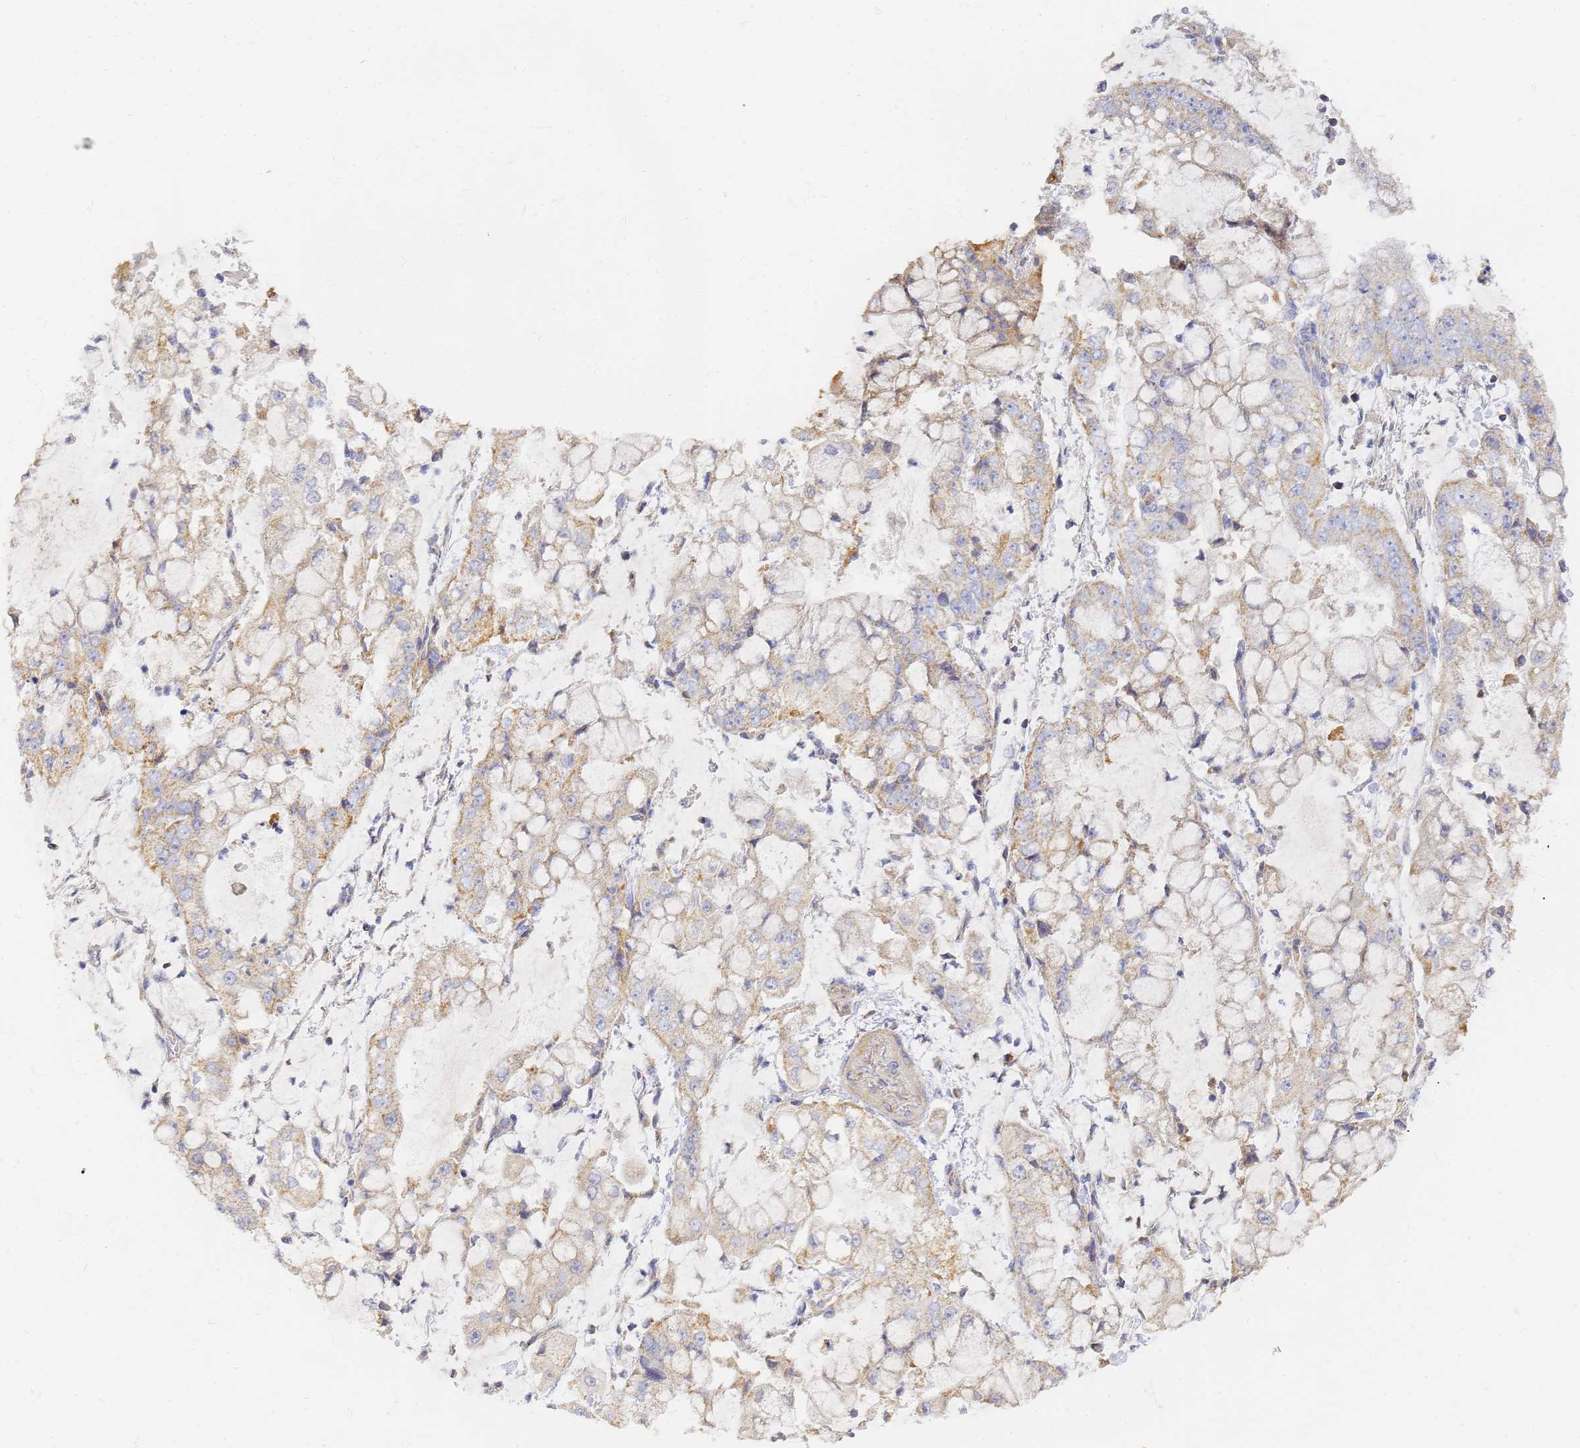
{"staining": {"intensity": "moderate", "quantity": "25%-75%", "location": "cytoplasmic/membranous"}, "tissue": "stomach cancer", "cell_type": "Tumor cells", "image_type": "cancer", "snomed": [{"axis": "morphology", "description": "Adenocarcinoma, NOS"}, {"axis": "topography", "description": "Stomach"}], "caption": "Stomach adenocarcinoma stained with a protein marker shows moderate staining in tumor cells.", "gene": "UTP23", "patient": {"sex": "male", "age": 76}}